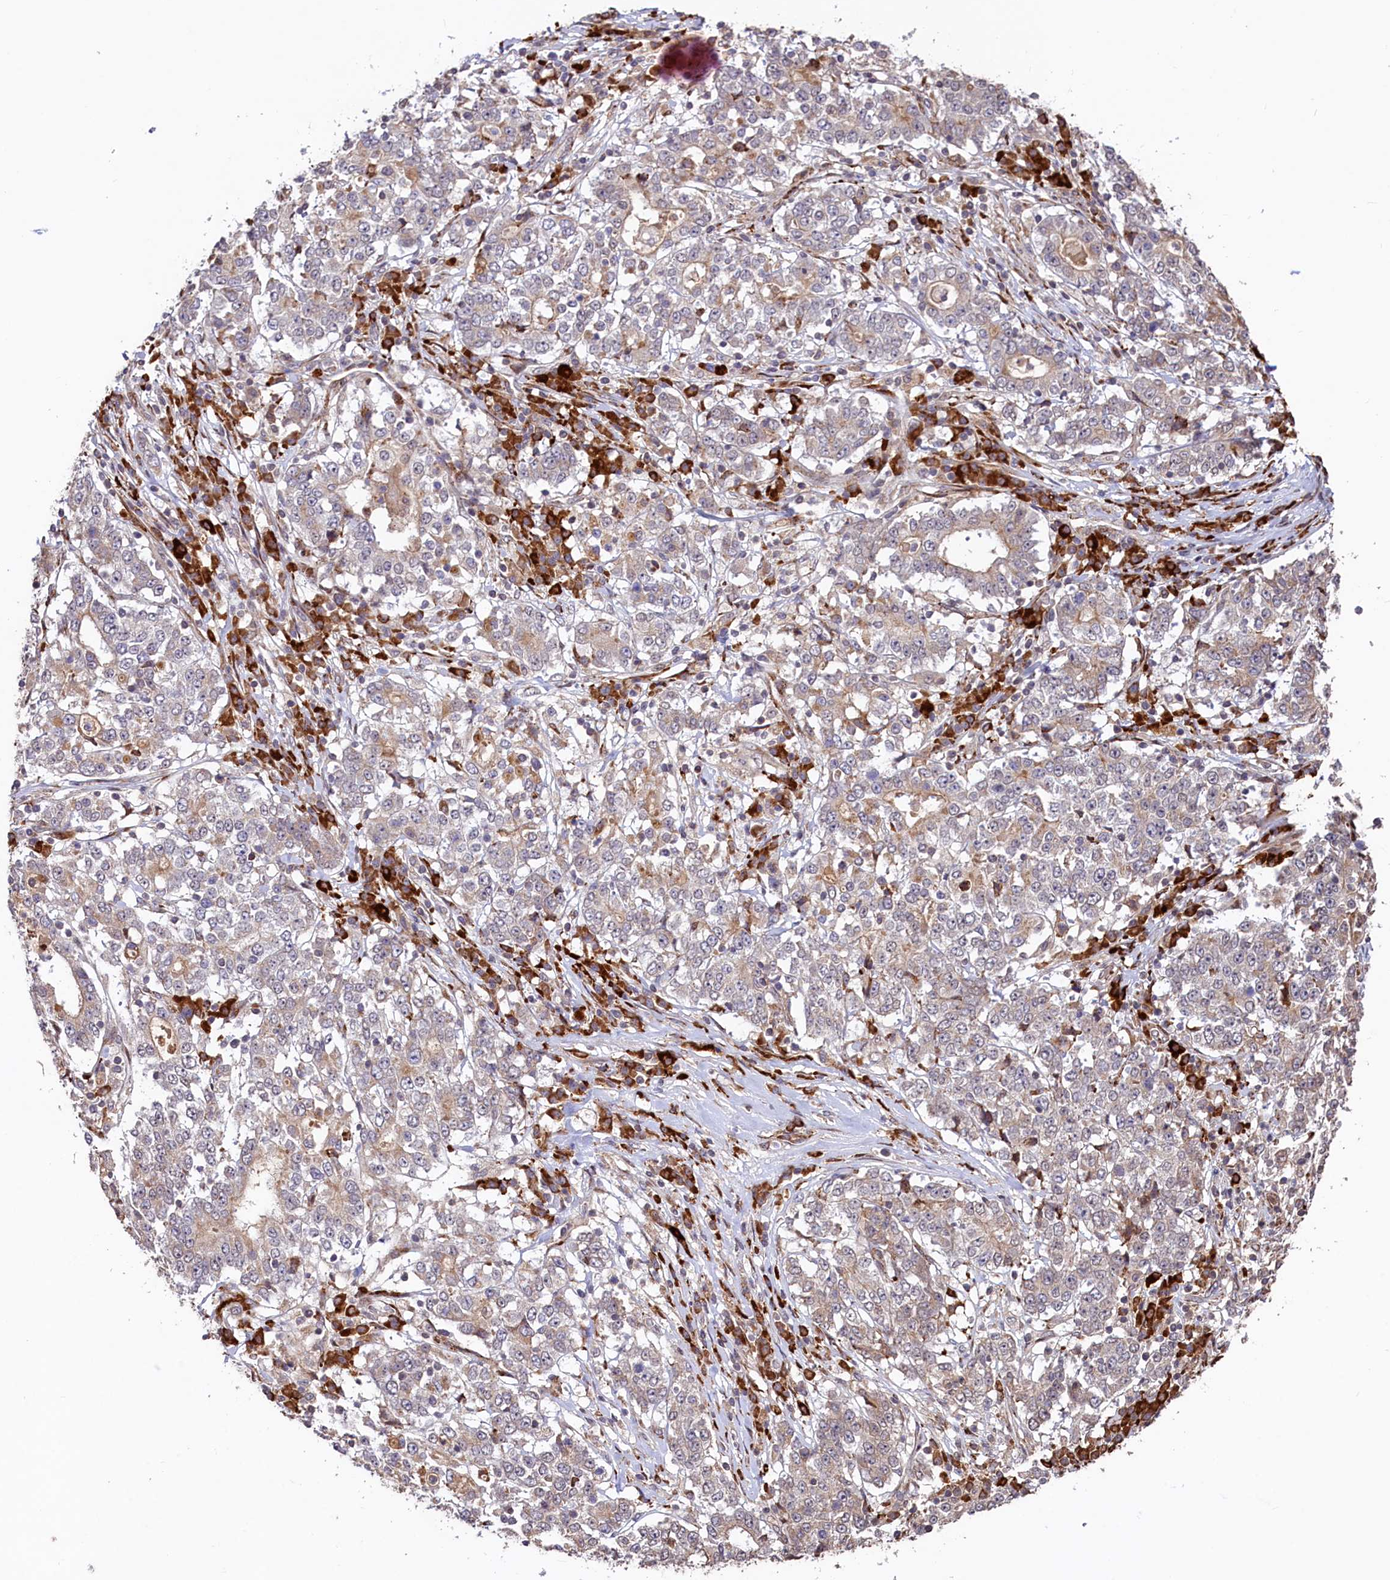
{"staining": {"intensity": "weak", "quantity": "<25%", "location": "cytoplasmic/membranous"}, "tissue": "stomach cancer", "cell_type": "Tumor cells", "image_type": "cancer", "snomed": [{"axis": "morphology", "description": "Adenocarcinoma, NOS"}, {"axis": "topography", "description": "Stomach"}], "caption": "The IHC photomicrograph has no significant expression in tumor cells of stomach cancer tissue.", "gene": "C5orf15", "patient": {"sex": "male", "age": 59}}